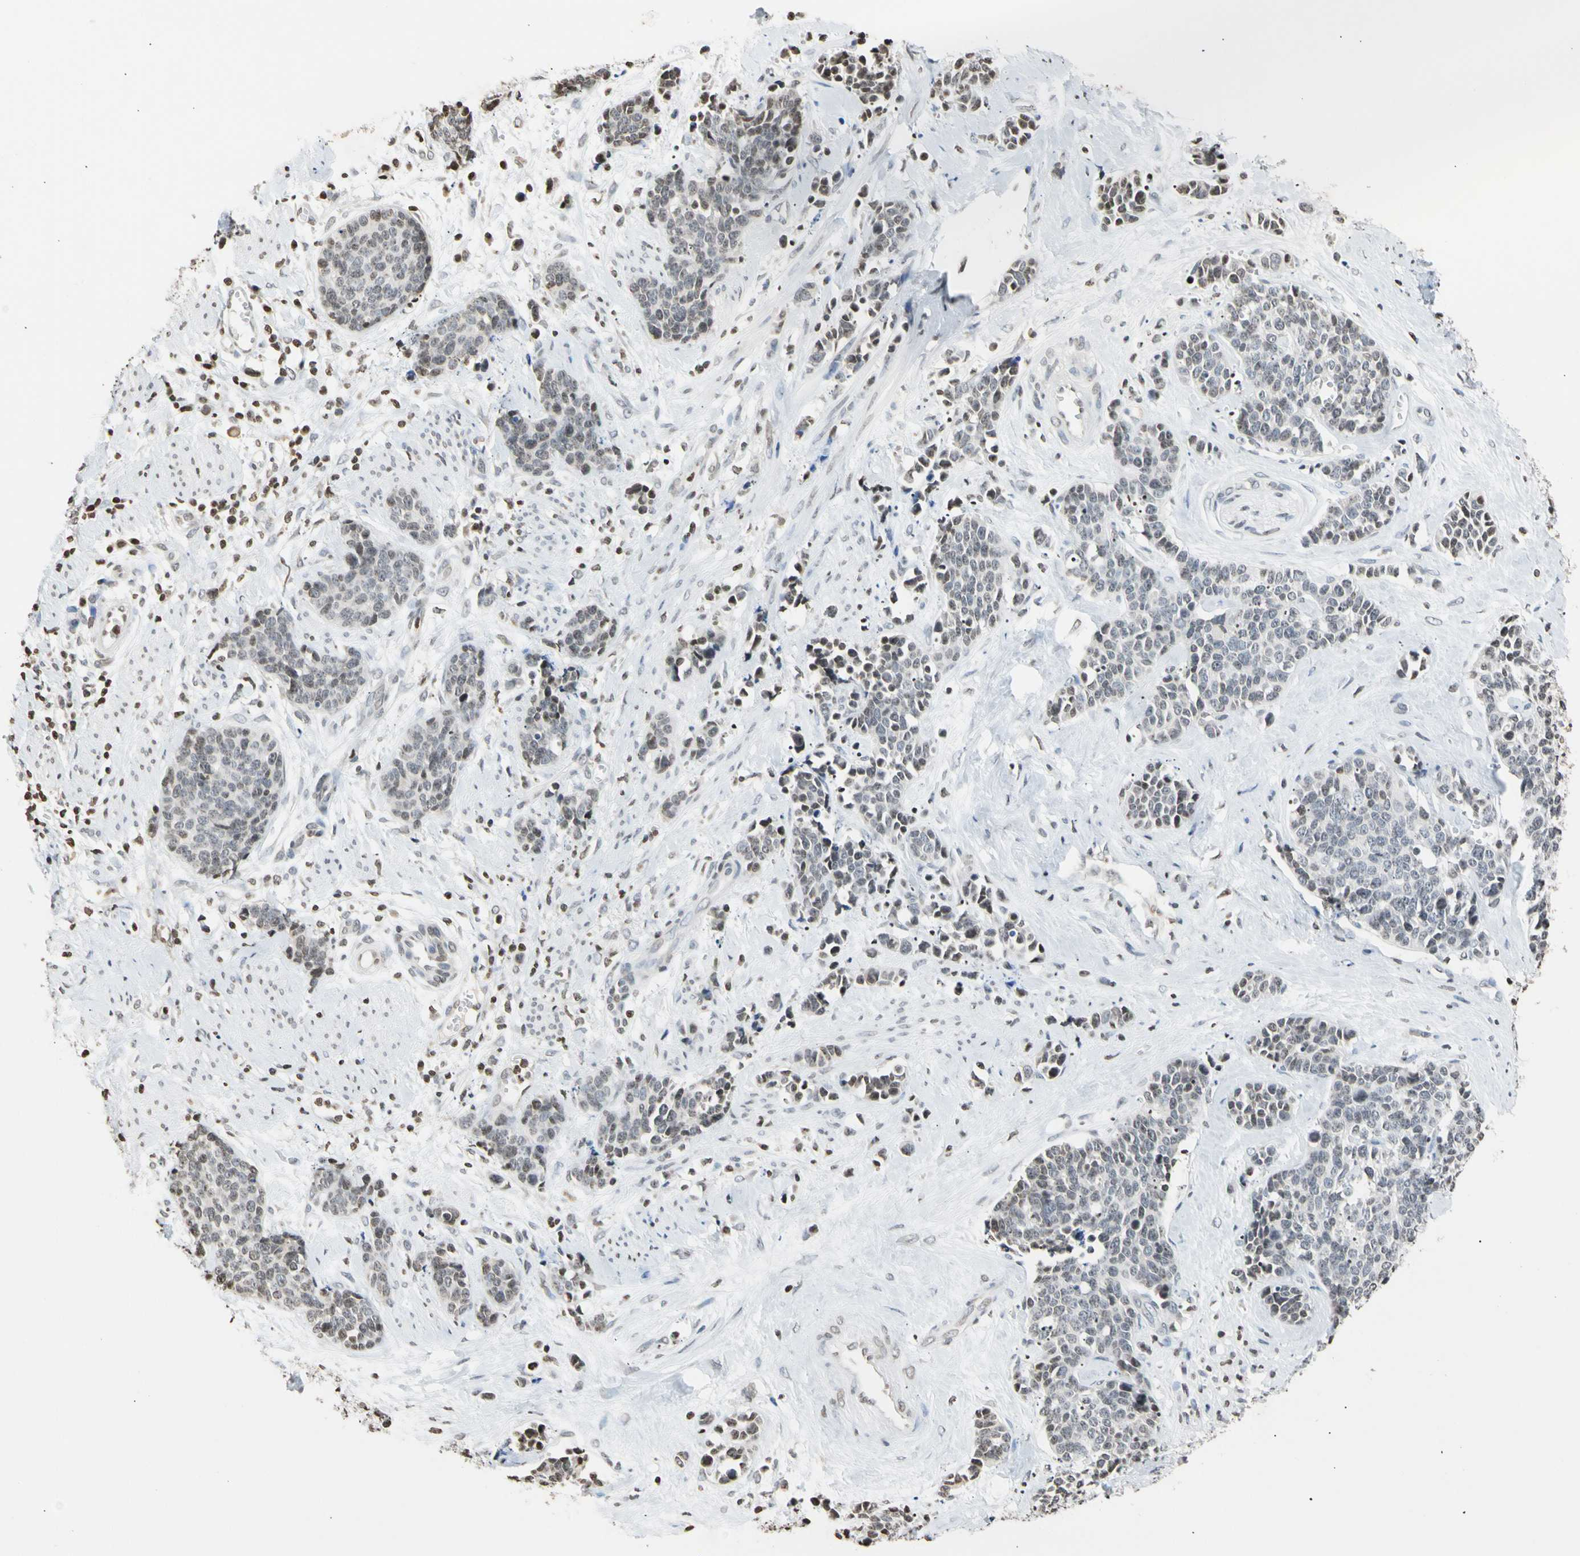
{"staining": {"intensity": "negative", "quantity": "none", "location": "none"}, "tissue": "cervical cancer", "cell_type": "Tumor cells", "image_type": "cancer", "snomed": [{"axis": "morphology", "description": "Squamous cell carcinoma, NOS"}, {"axis": "topography", "description": "Cervix"}], "caption": "The histopathology image reveals no staining of tumor cells in cervical cancer.", "gene": "GPX4", "patient": {"sex": "female", "age": 35}}